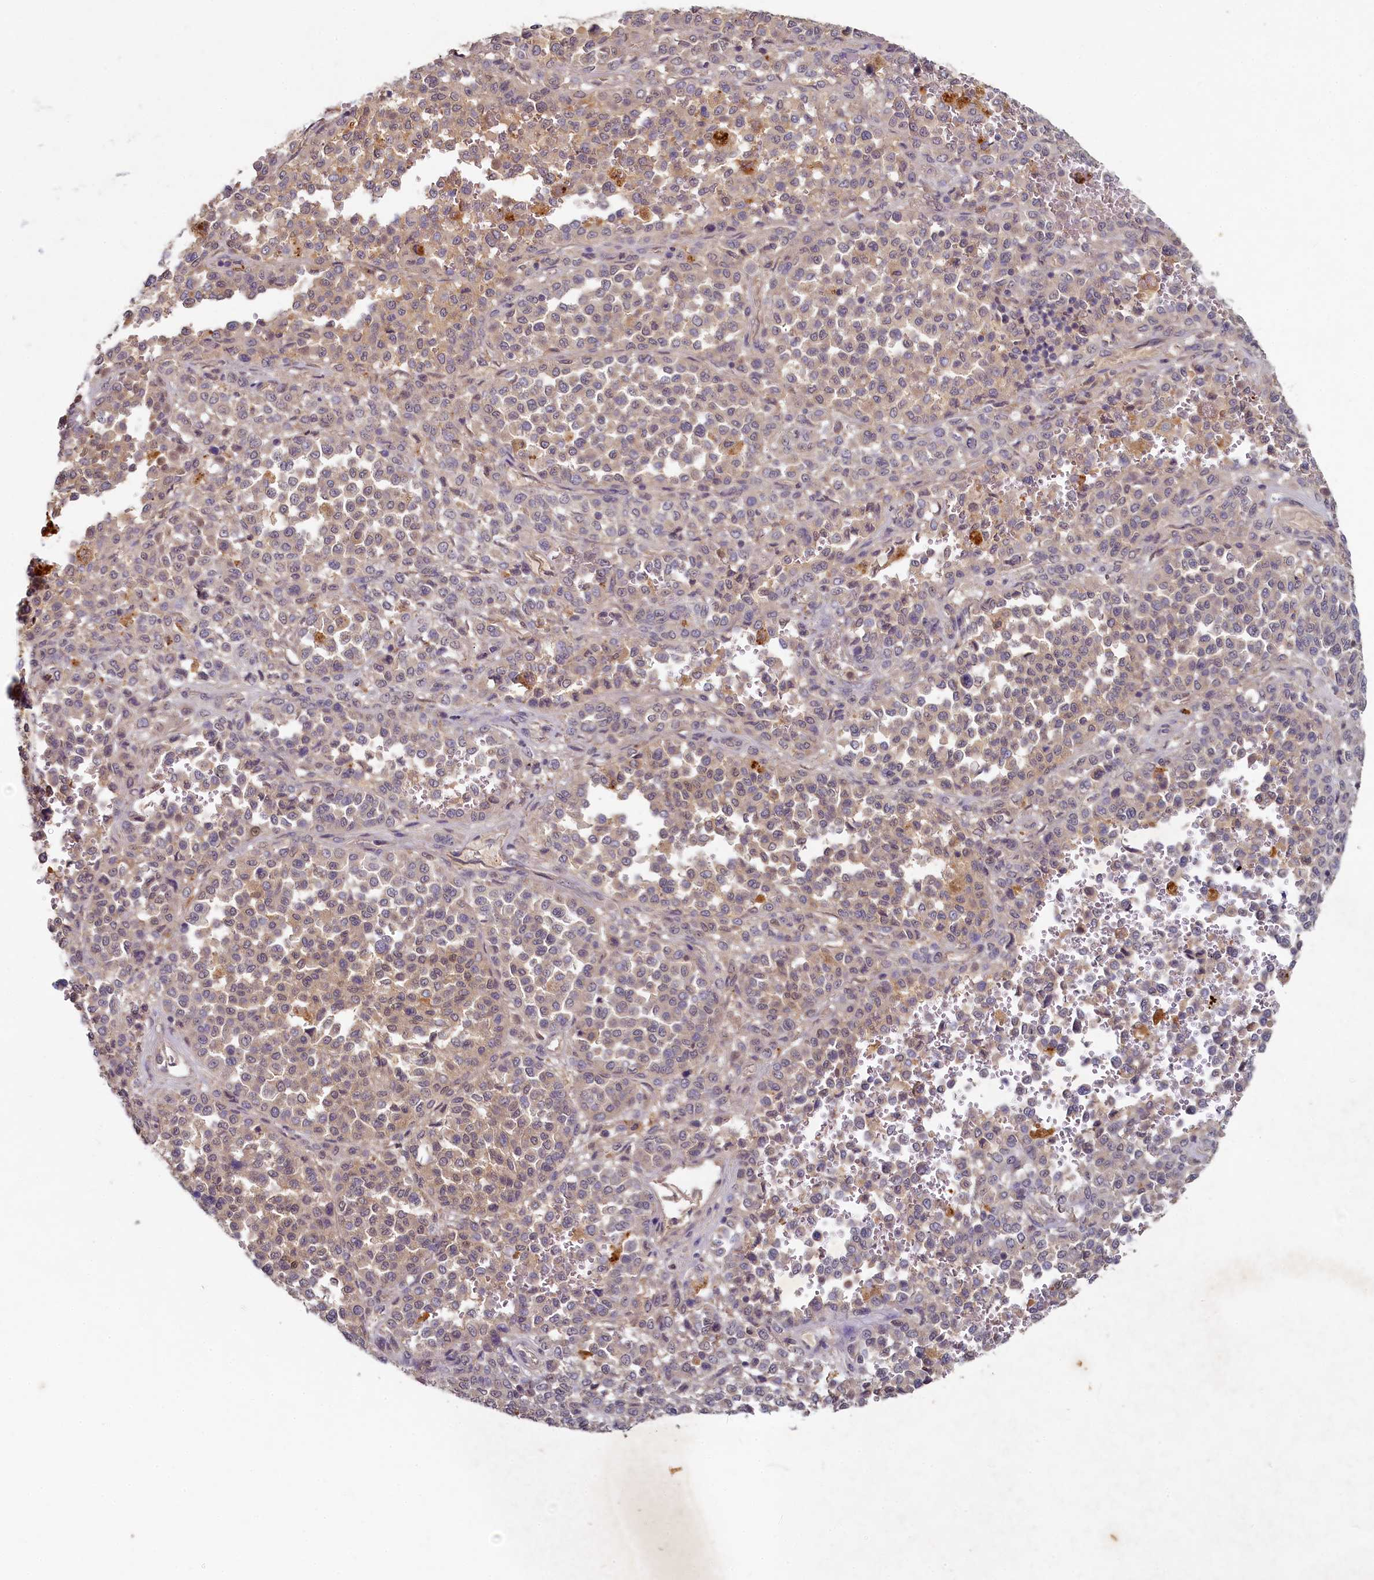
{"staining": {"intensity": "weak", "quantity": ">75%", "location": "cytoplasmic/membranous"}, "tissue": "melanoma", "cell_type": "Tumor cells", "image_type": "cancer", "snomed": [{"axis": "morphology", "description": "Malignant melanoma, Metastatic site"}, {"axis": "topography", "description": "Pancreas"}], "caption": "The image displays staining of melanoma, revealing weak cytoplasmic/membranous protein positivity (brown color) within tumor cells.", "gene": "HERC3", "patient": {"sex": "female", "age": 30}}